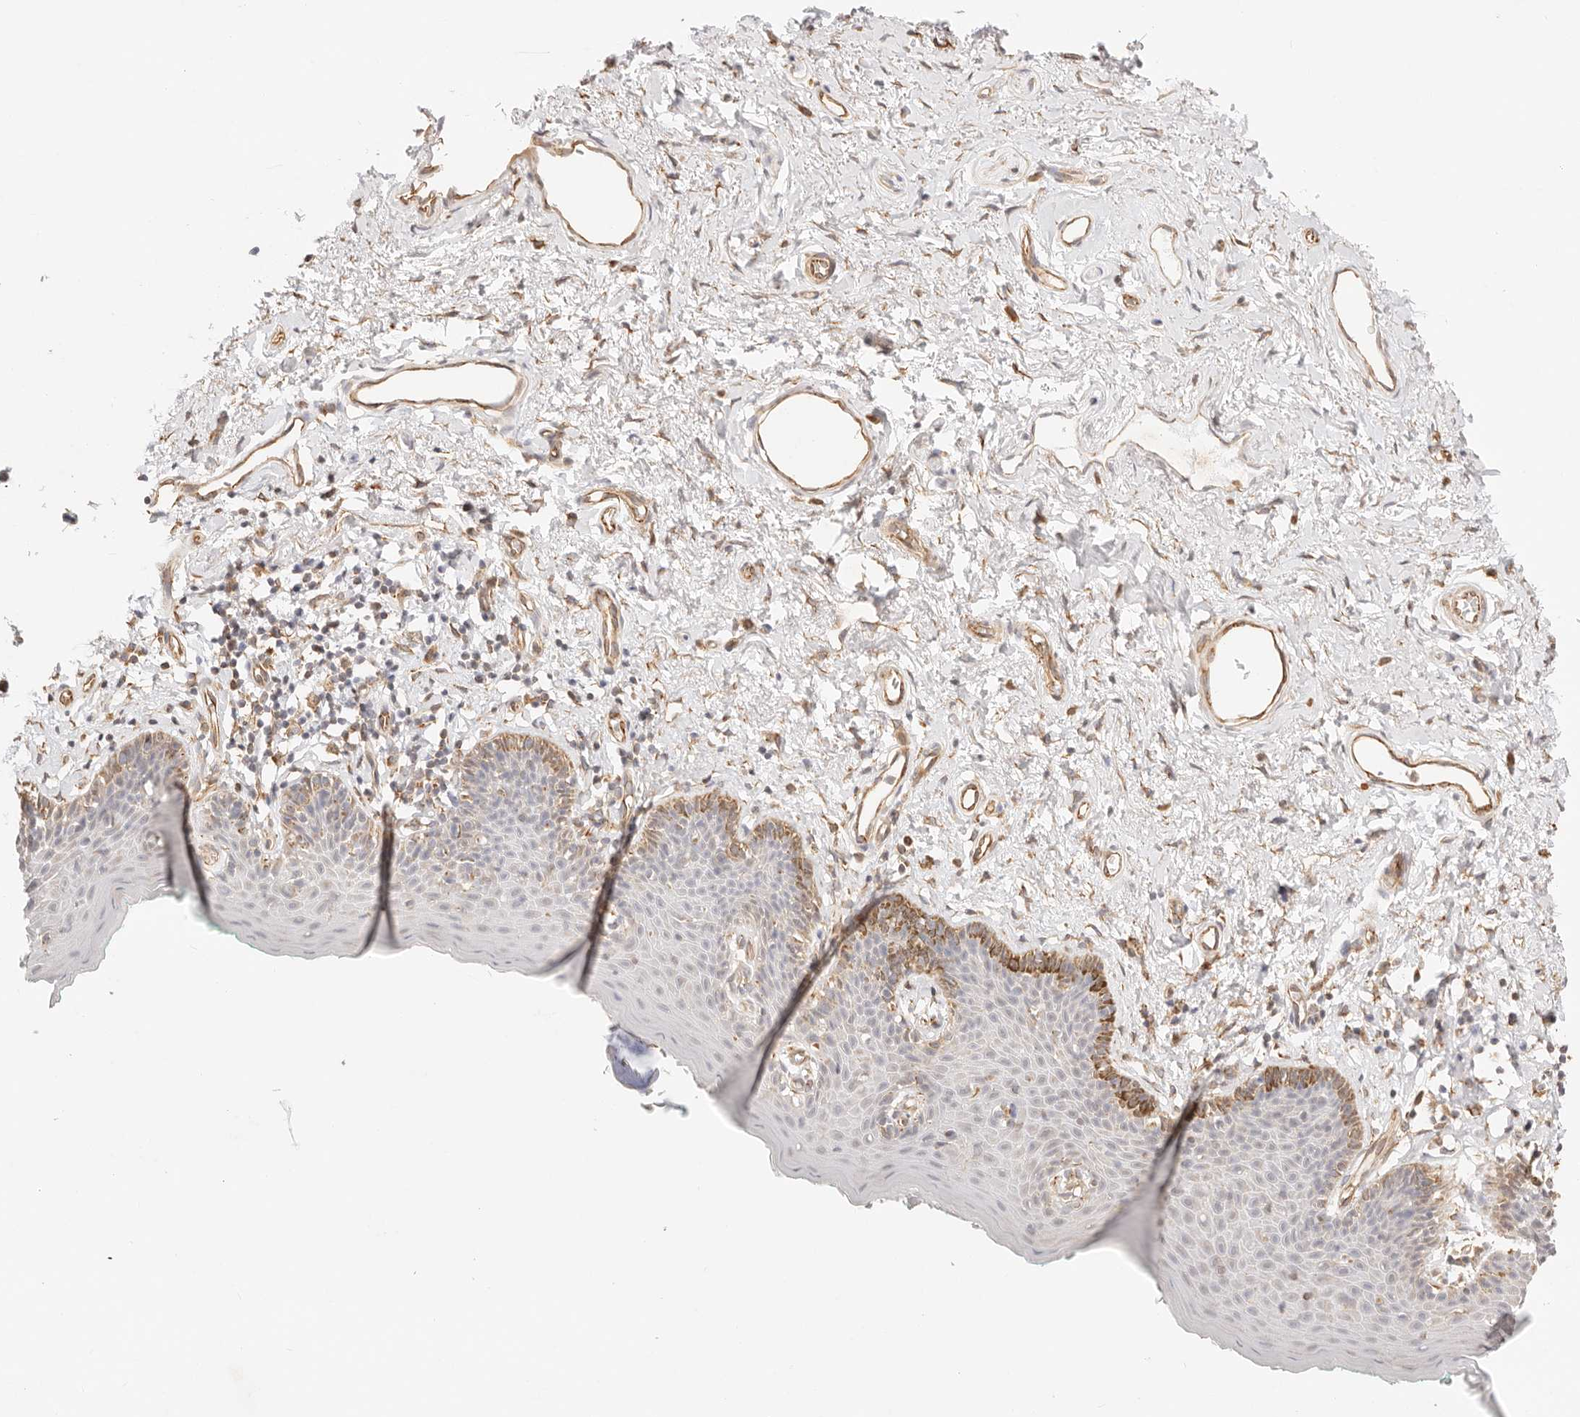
{"staining": {"intensity": "moderate", "quantity": "<25%", "location": "cytoplasmic/membranous"}, "tissue": "skin", "cell_type": "Epidermal cells", "image_type": "normal", "snomed": [{"axis": "morphology", "description": "Normal tissue, NOS"}, {"axis": "topography", "description": "Vulva"}], "caption": "Benign skin displays moderate cytoplasmic/membranous staining in about <25% of epidermal cells.", "gene": "ZC3H11A", "patient": {"sex": "female", "age": 66}}